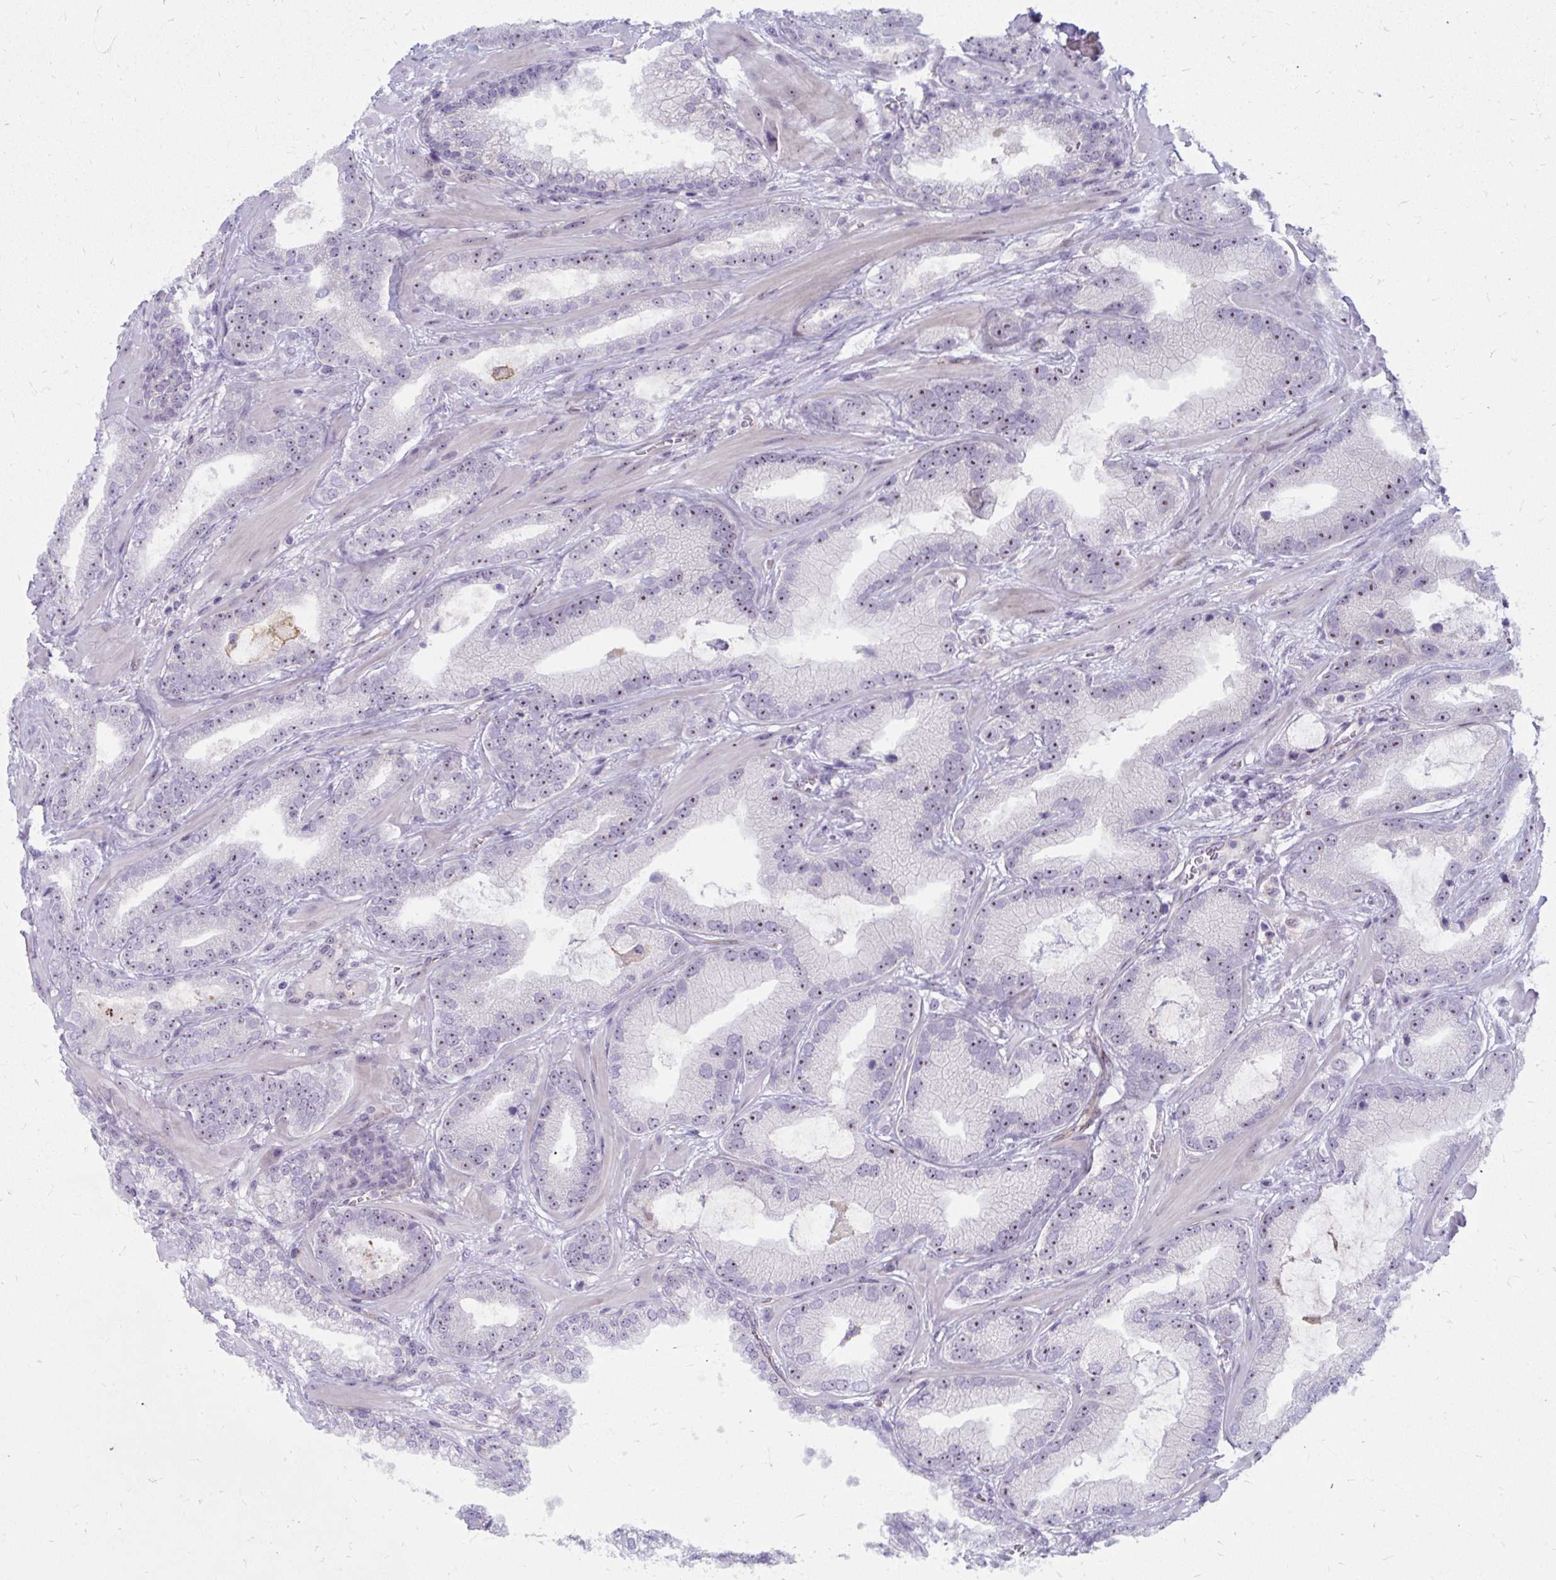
{"staining": {"intensity": "weak", "quantity": ">75%", "location": "nuclear"}, "tissue": "prostate cancer", "cell_type": "Tumor cells", "image_type": "cancer", "snomed": [{"axis": "morphology", "description": "Adenocarcinoma, Low grade"}, {"axis": "topography", "description": "Prostate"}], "caption": "A micrograph showing weak nuclear staining in approximately >75% of tumor cells in prostate adenocarcinoma (low-grade), as visualized by brown immunohistochemical staining.", "gene": "MUS81", "patient": {"sex": "male", "age": 62}}